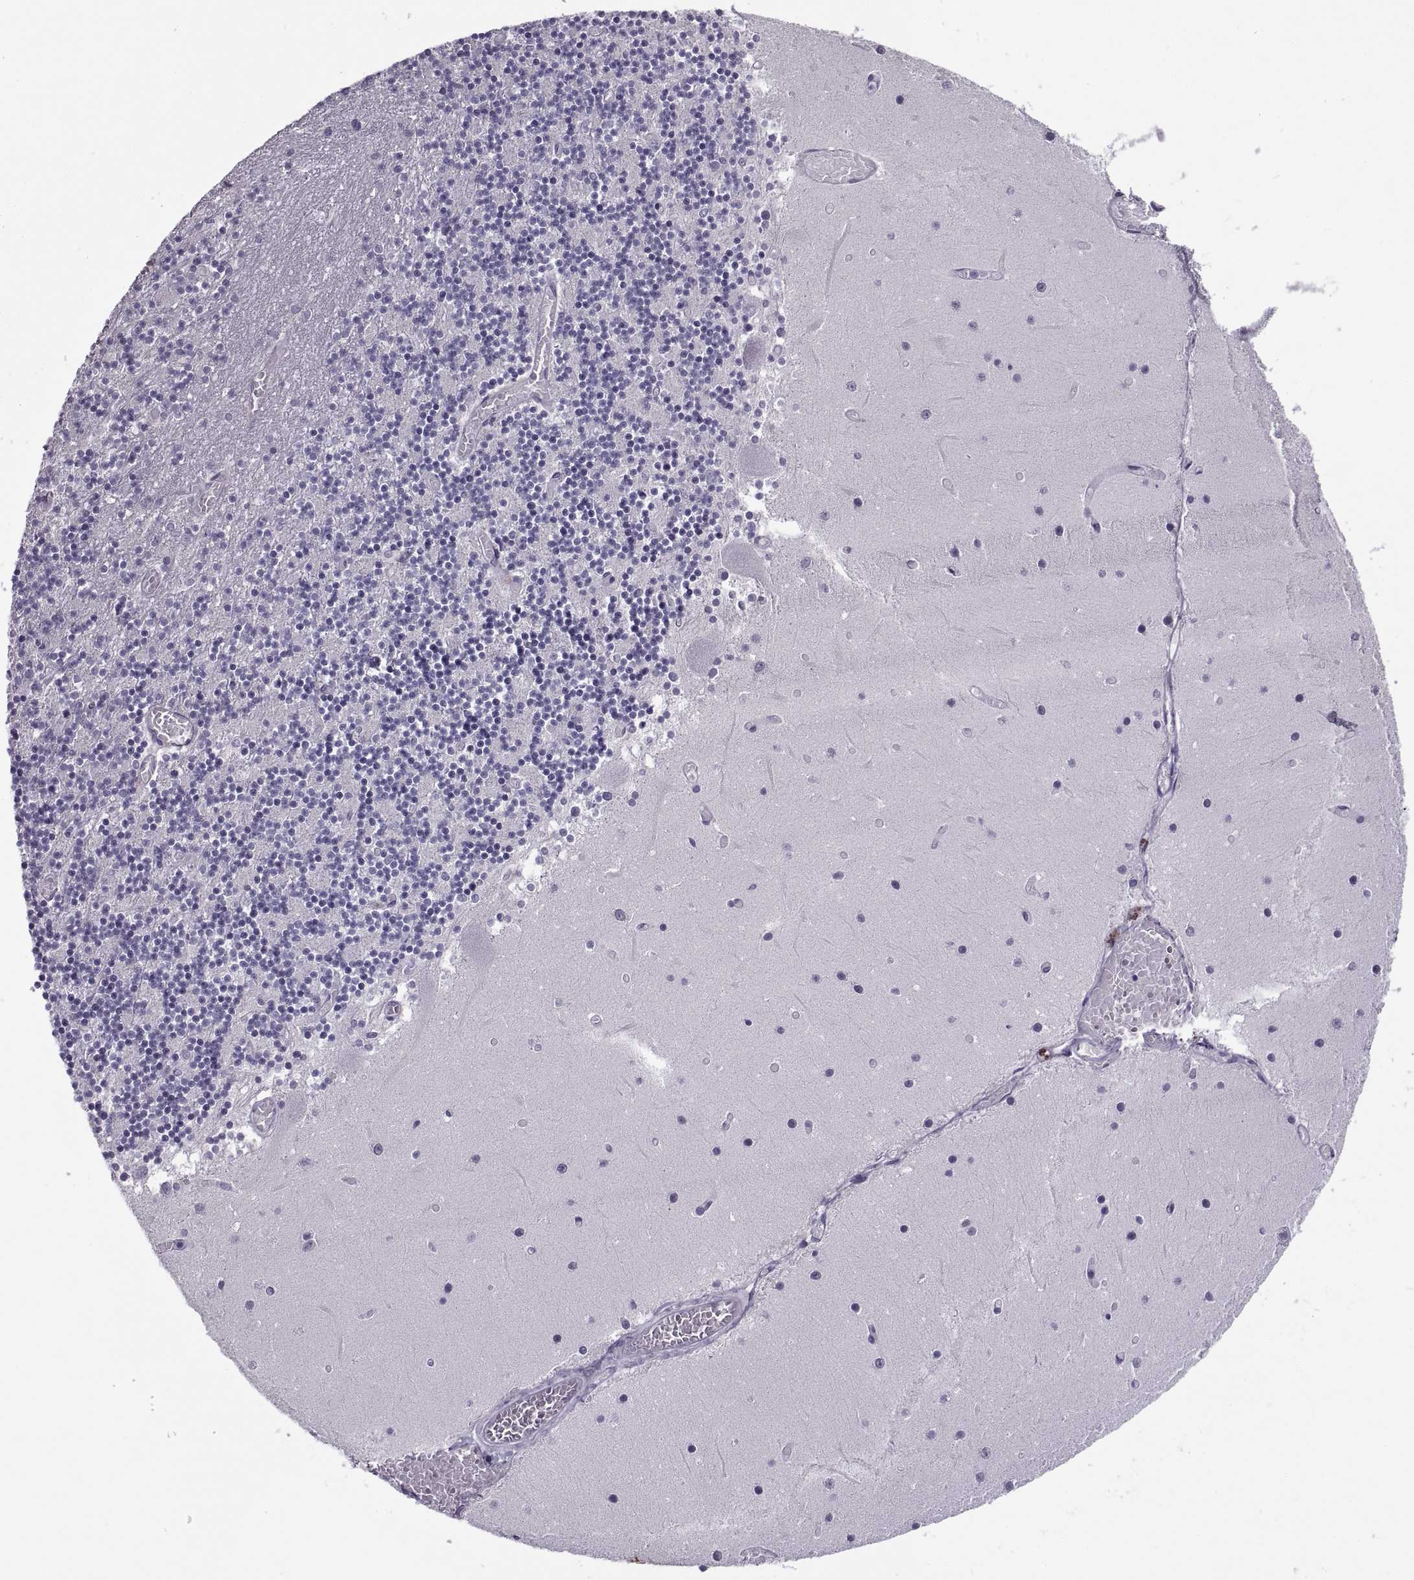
{"staining": {"intensity": "negative", "quantity": "none", "location": "none"}, "tissue": "cerebellum", "cell_type": "Cells in granular layer", "image_type": "normal", "snomed": [{"axis": "morphology", "description": "Normal tissue, NOS"}, {"axis": "topography", "description": "Cerebellum"}], "caption": "Cerebellum stained for a protein using immunohistochemistry (IHC) displays no positivity cells in granular layer.", "gene": "RLBP1", "patient": {"sex": "female", "age": 28}}